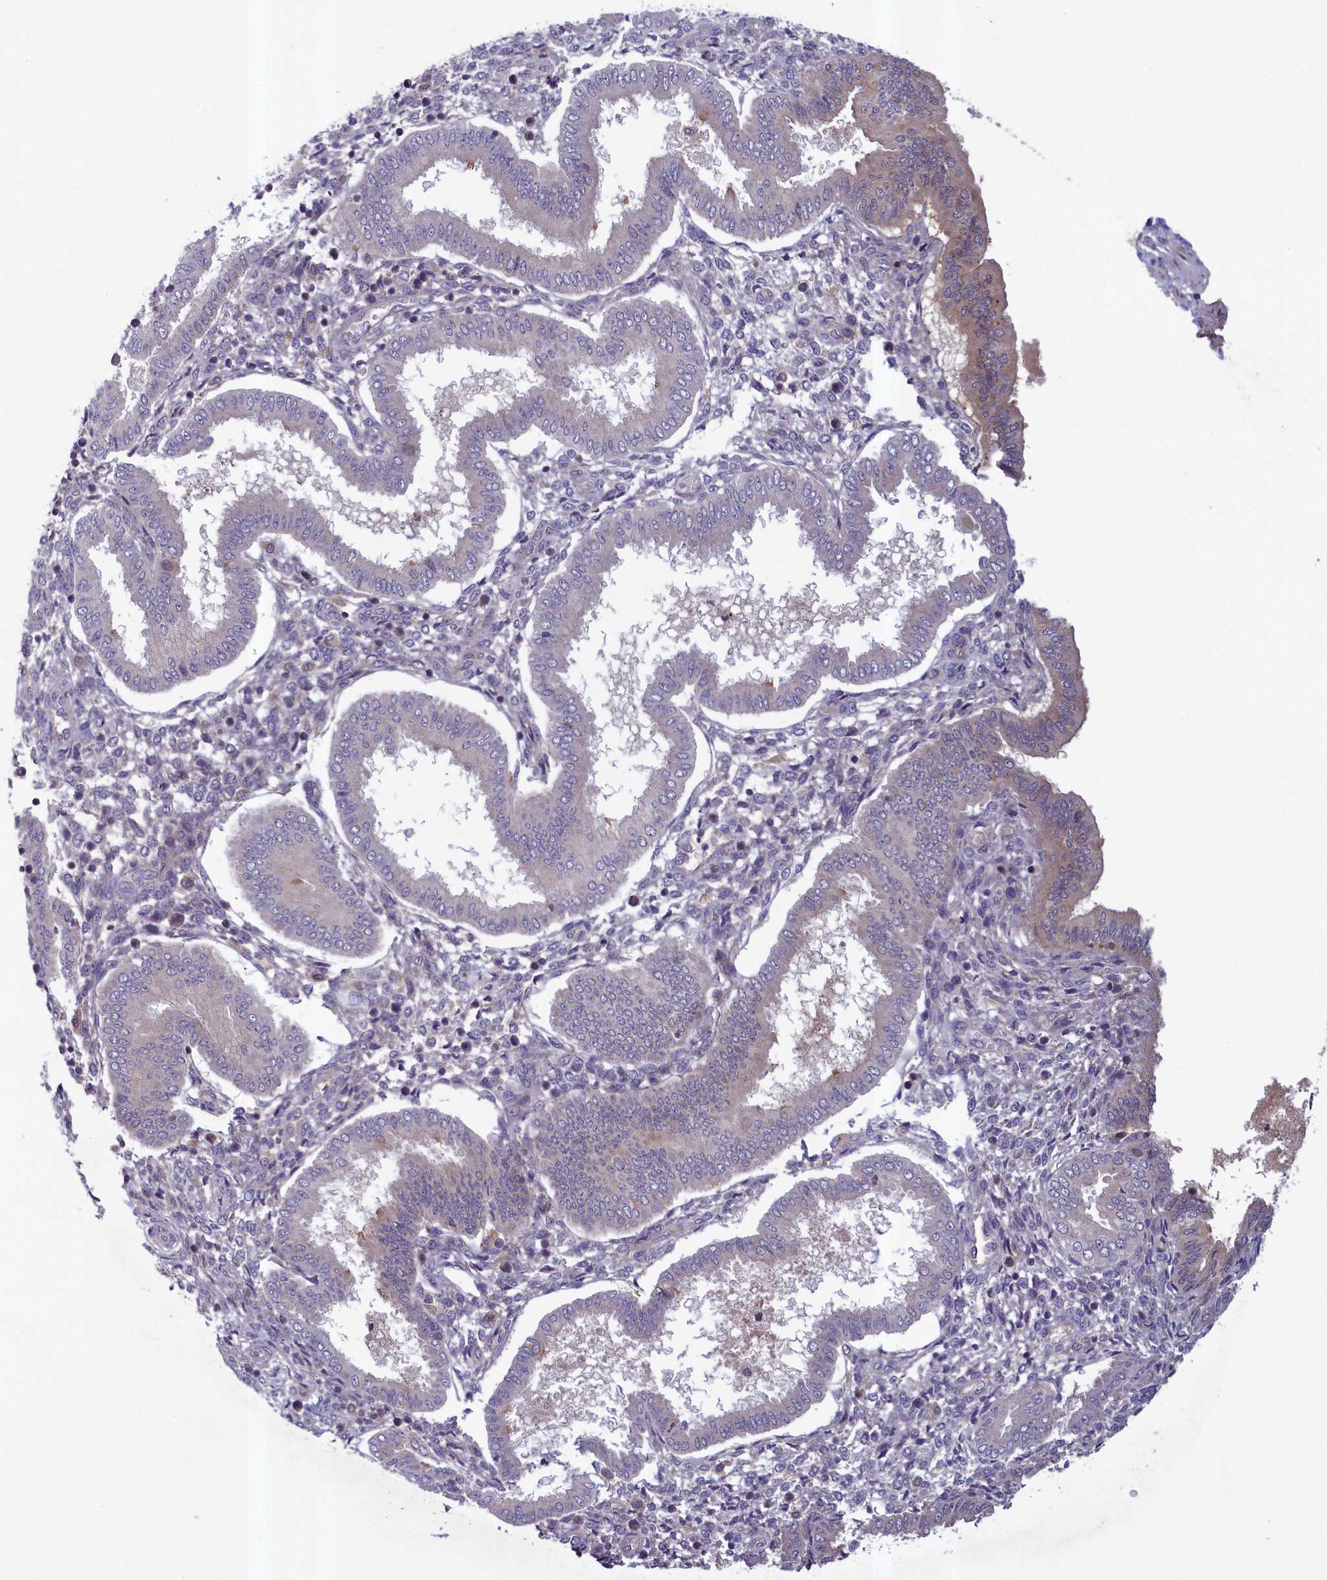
{"staining": {"intensity": "negative", "quantity": "none", "location": "none"}, "tissue": "endometrium", "cell_type": "Cells in endometrial stroma", "image_type": "normal", "snomed": [{"axis": "morphology", "description": "Normal tissue, NOS"}, {"axis": "topography", "description": "Endometrium"}], "caption": "The histopathology image demonstrates no significant positivity in cells in endometrial stroma of endometrium.", "gene": "NUBP1", "patient": {"sex": "female", "age": 24}}